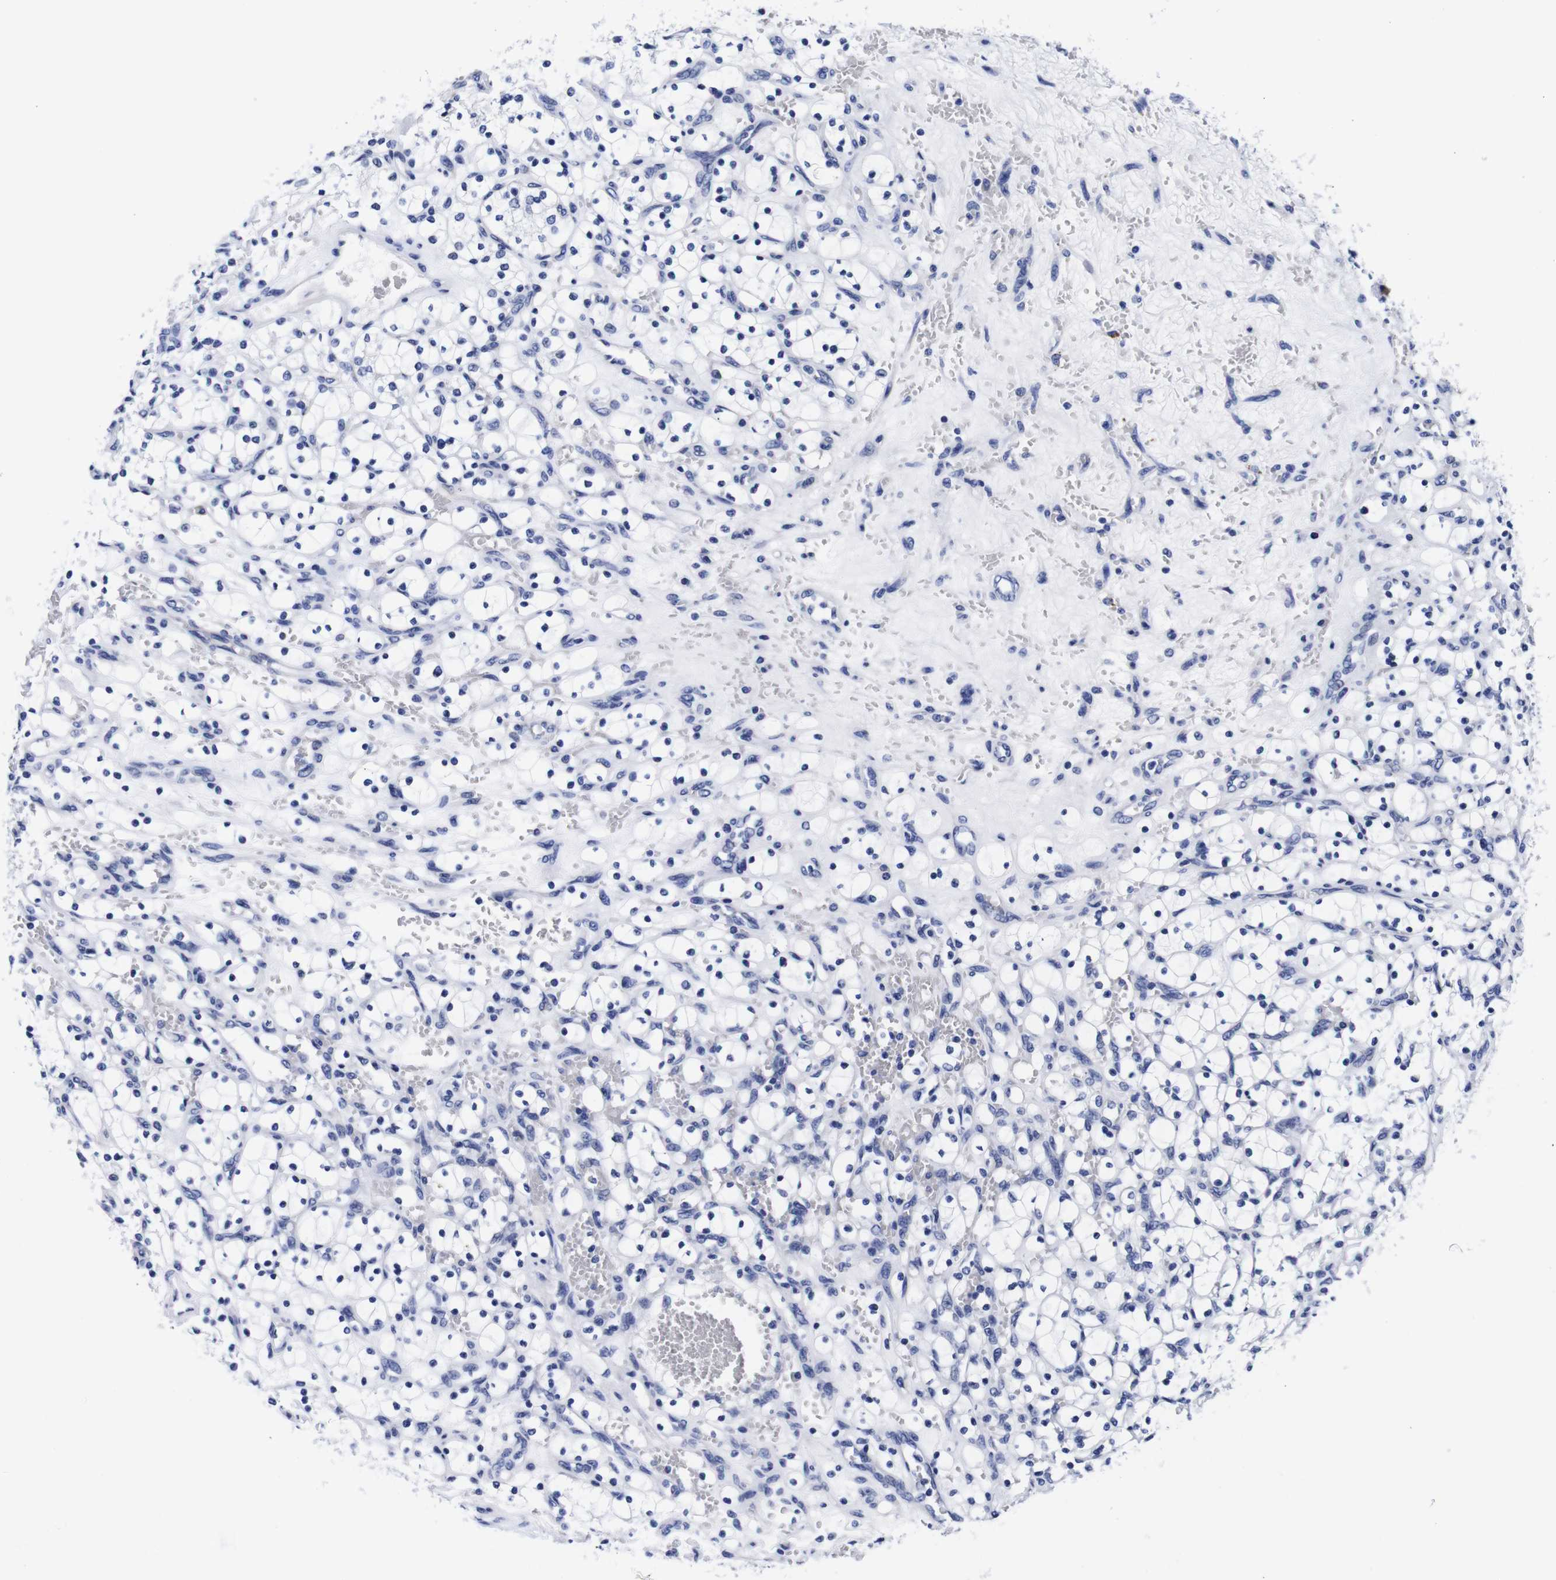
{"staining": {"intensity": "negative", "quantity": "none", "location": "none"}, "tissue": "renal cancer", "cell_type": "Tumor cells", "image_type": "cancer", "snomed": [{"axis": "morphology", "description": "Adenocarcinoma, NOS"}, {"axis": "topography", "description": "Kidney"}], "caption": "Immunohistochemistry (IHC) of renal cancer (adenocarcinoma) exhibits no positivity in tumor cells. (Stains: DAB (3,3'-diaminobenzidine) immunohistochemistry (IHC) with hematoxylin counter stain, Microscopy: brightfield microscopy at high magnification).", "gene": "CLEC4G", "patient": {"sex": "female", "age": 69}}